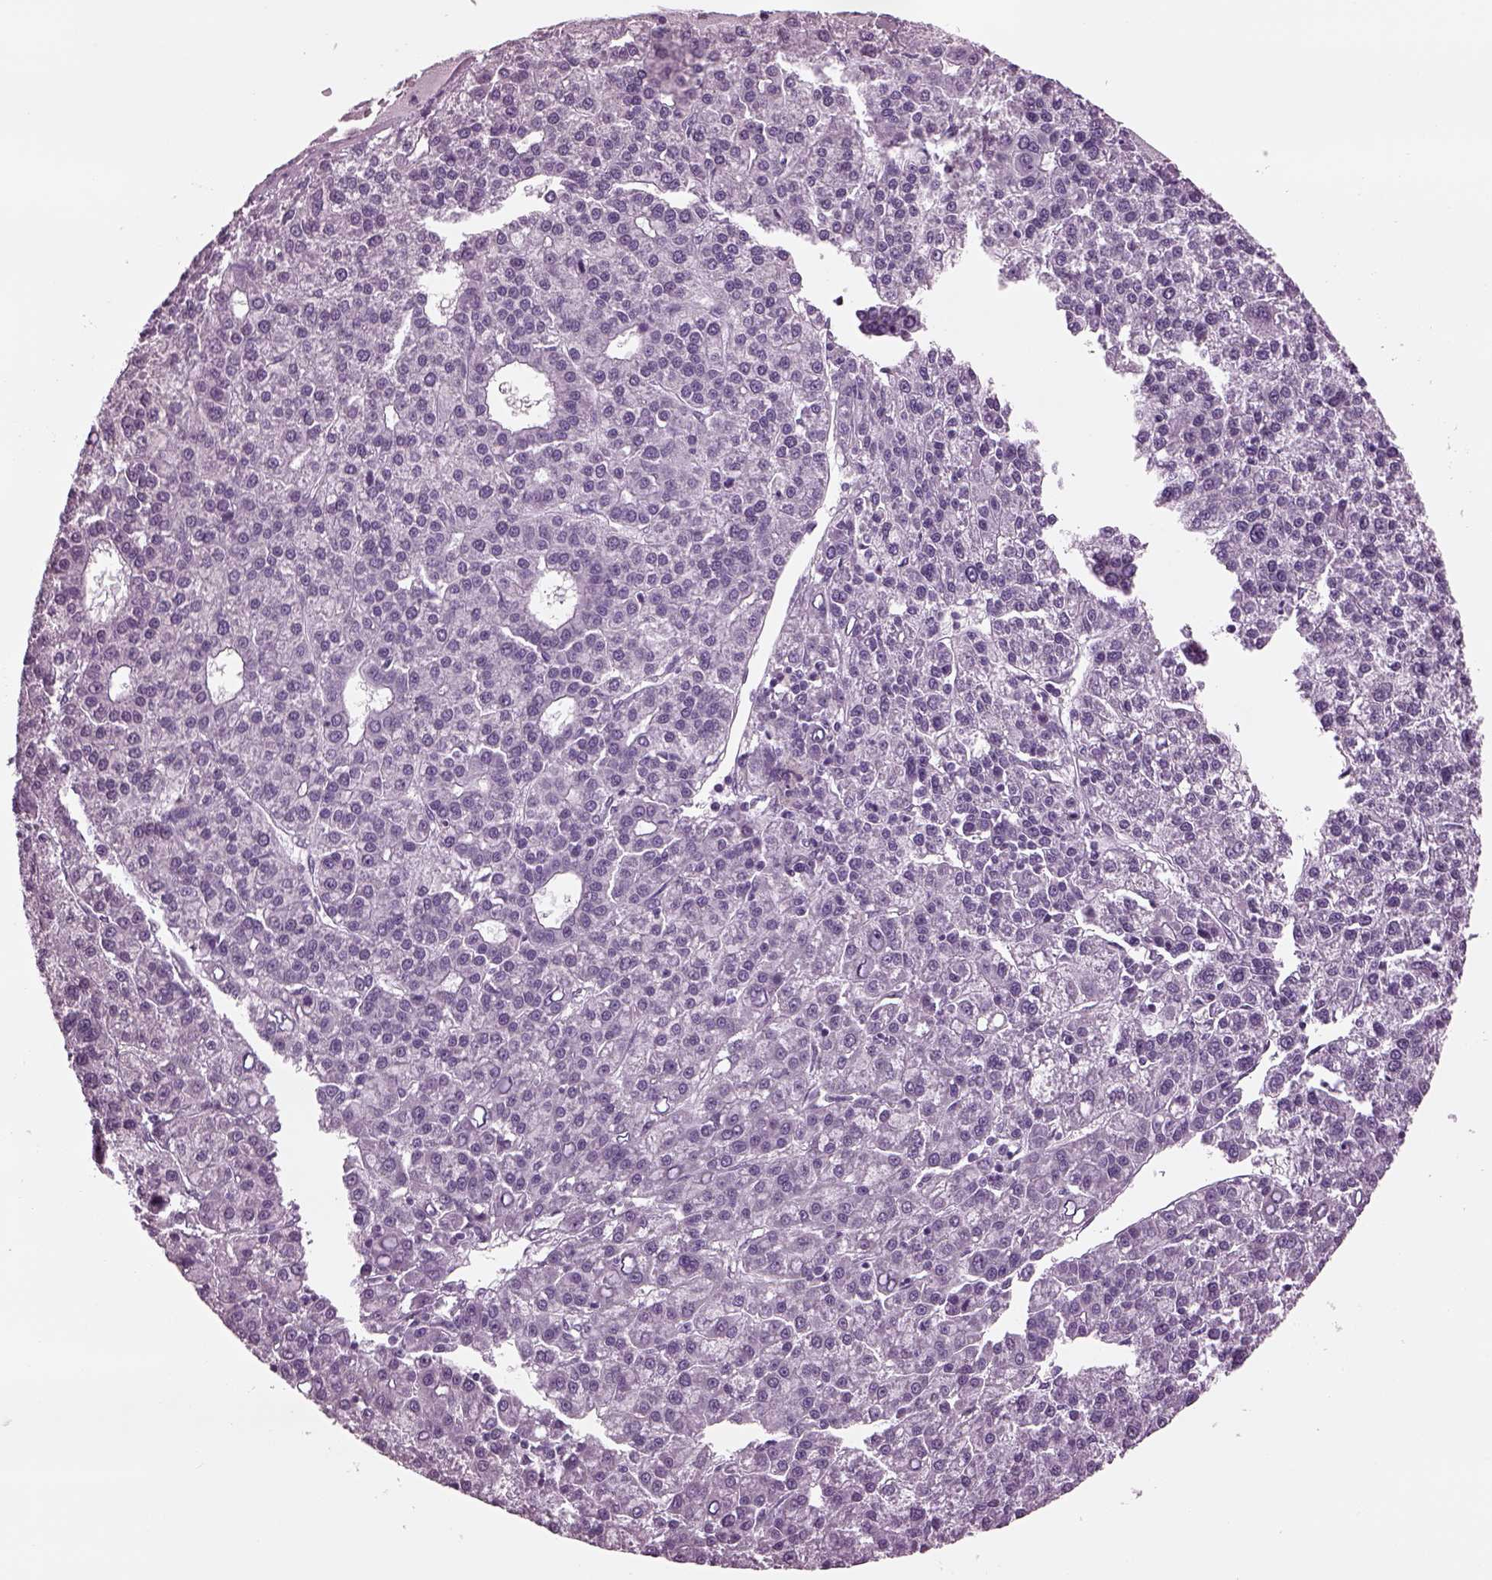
{"staining": {"intensity": "negative", "quantity": "none", "location": "none"}, "tissue": "liver cancer", "cell_type": "Tumor cells", "image_type": "cancer", "snomed": [{"axis": "morphology", "description": "Carcinoma, Hepatocellular, NOS"}, {"axis": "topography", "description": "Liver"}], "caption": "The micrograph demonstrates no significant positivity in tumor cells of hepatocellular carcinoma (liver).", "gene": "TPPP2", "patient": {"sex": "female", "age": 58}}